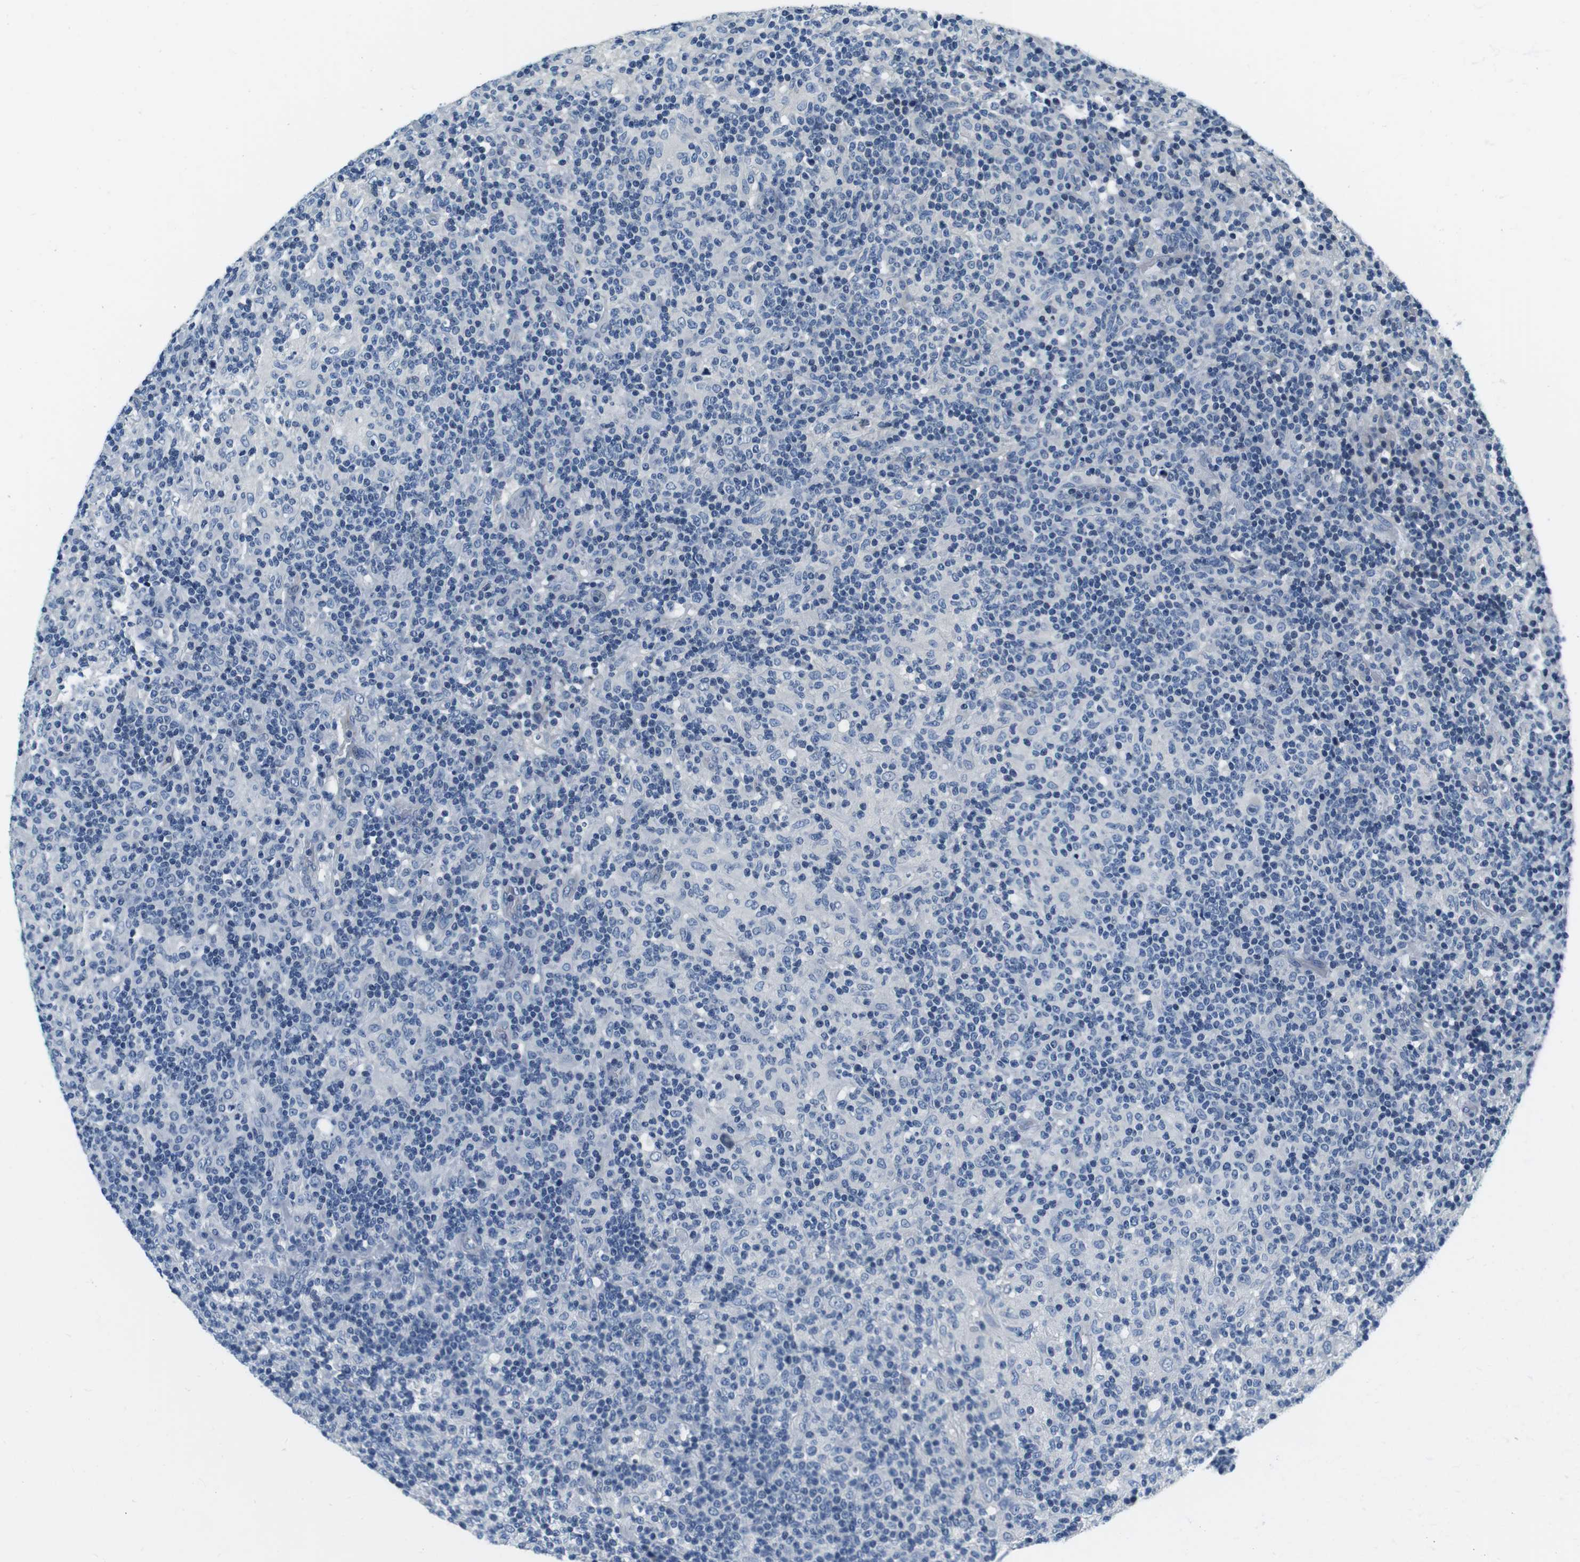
{"staining": {"intensity": "negative", "quantity": "none", "location": "none"}, "tissue": "lymphoma", "cell_type": "Tumor cells", "image_type": "cancer", "snomed": [{"axis": "morphology", "description": "Hodgkin's disease, NOS"}, {"axis": "topography", "description": "Lymph node"}], "caption": "This is a image of immunohistochemistry staining of Hodgkin's disease, which shows no expression in tumor cells.", "gene": "KCNJ5", "patient": {"sex": "male", "age": 70}}